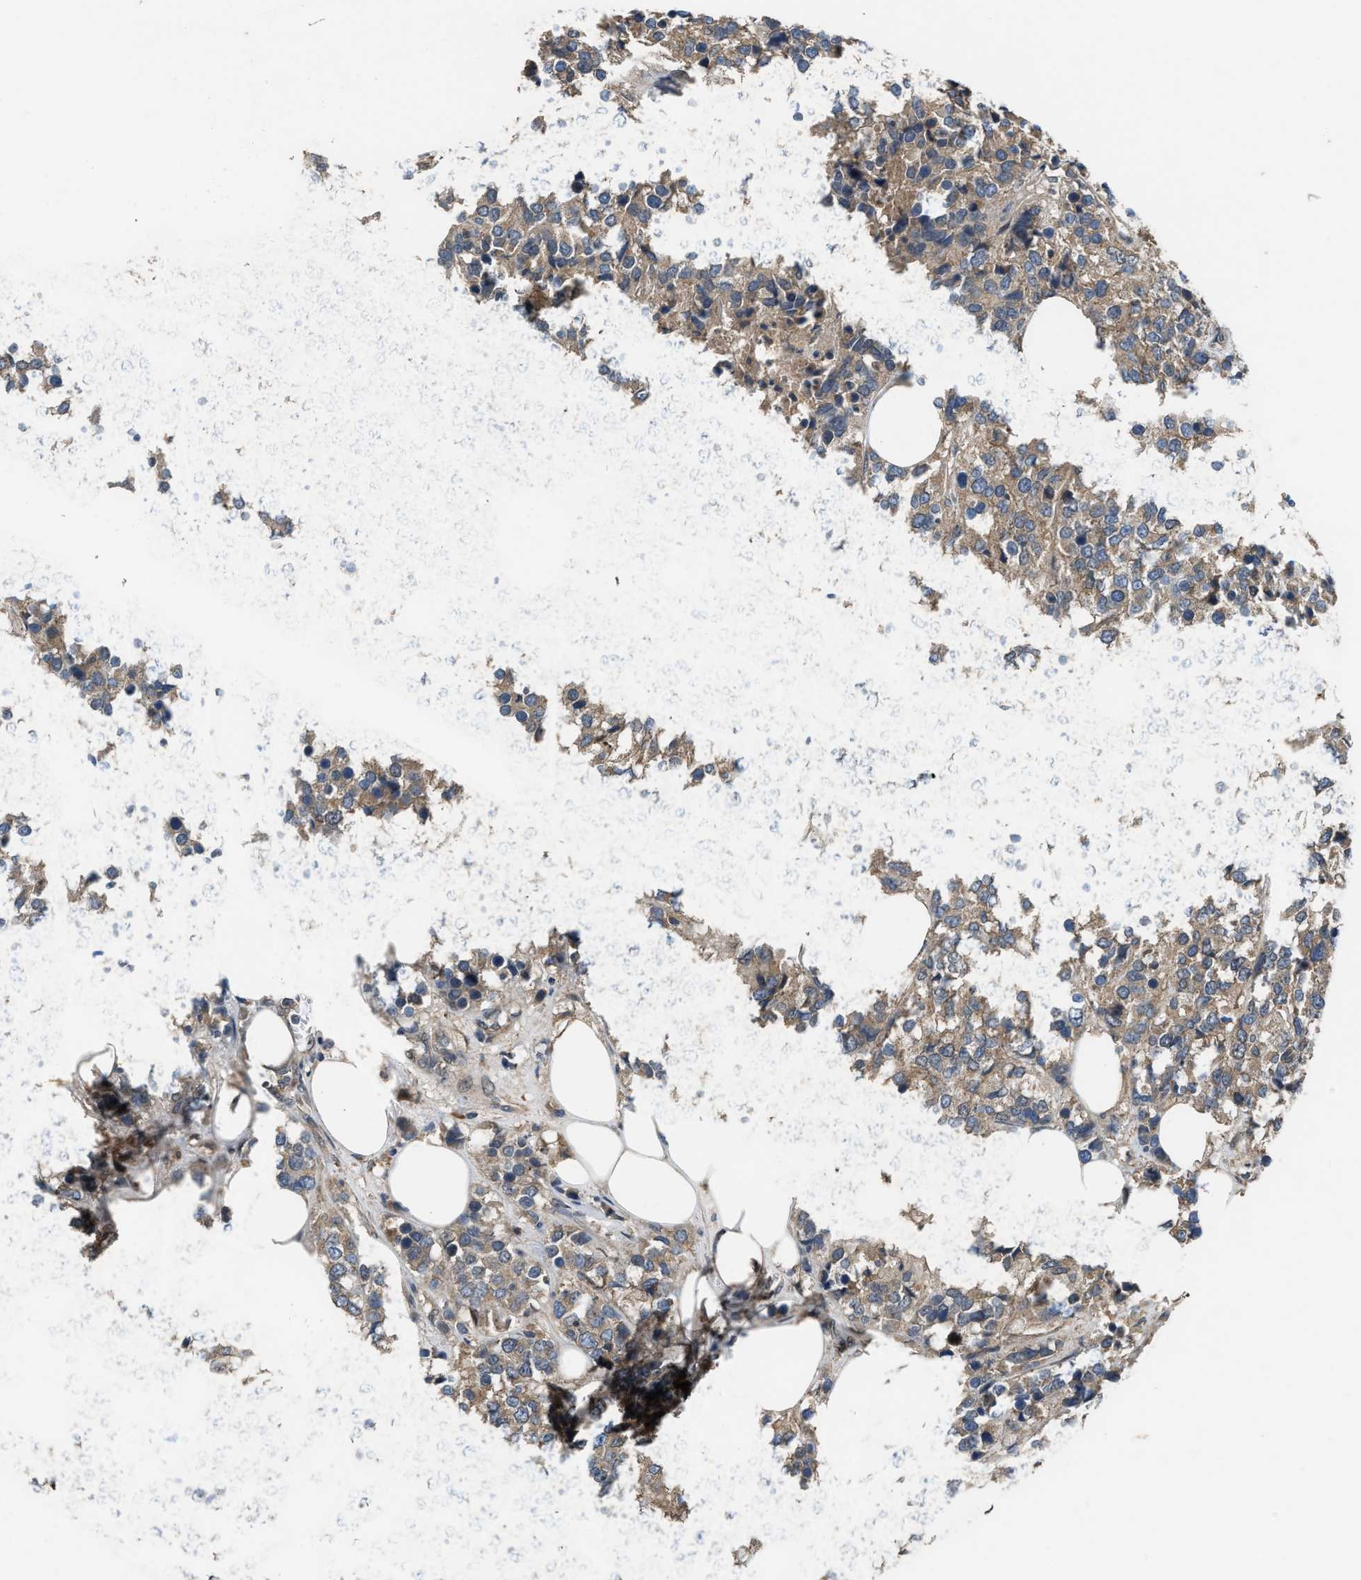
{"staining": {"intensity": "moderate", "quantity": ">75%", "location": "cytoplasmic/membranous"}, "tissue": "breast cancer", "cell_type": "Tumor cells", "image_type": "cancer", "snomed": [{"axis": "morphology", "description": "Lobular carcinoma"}, {"axis": "topography", "description": "Breast"}], "caption": "This micrograph demonstrates immunohistochemistry (IHC) staining of human lobular carcinoma (breast), with medium moderate cytoplasmic/membranous staining in about >75% of tumor cells.", "gene": "UTRN", "patient": {"sex": "female", "age": 59}}